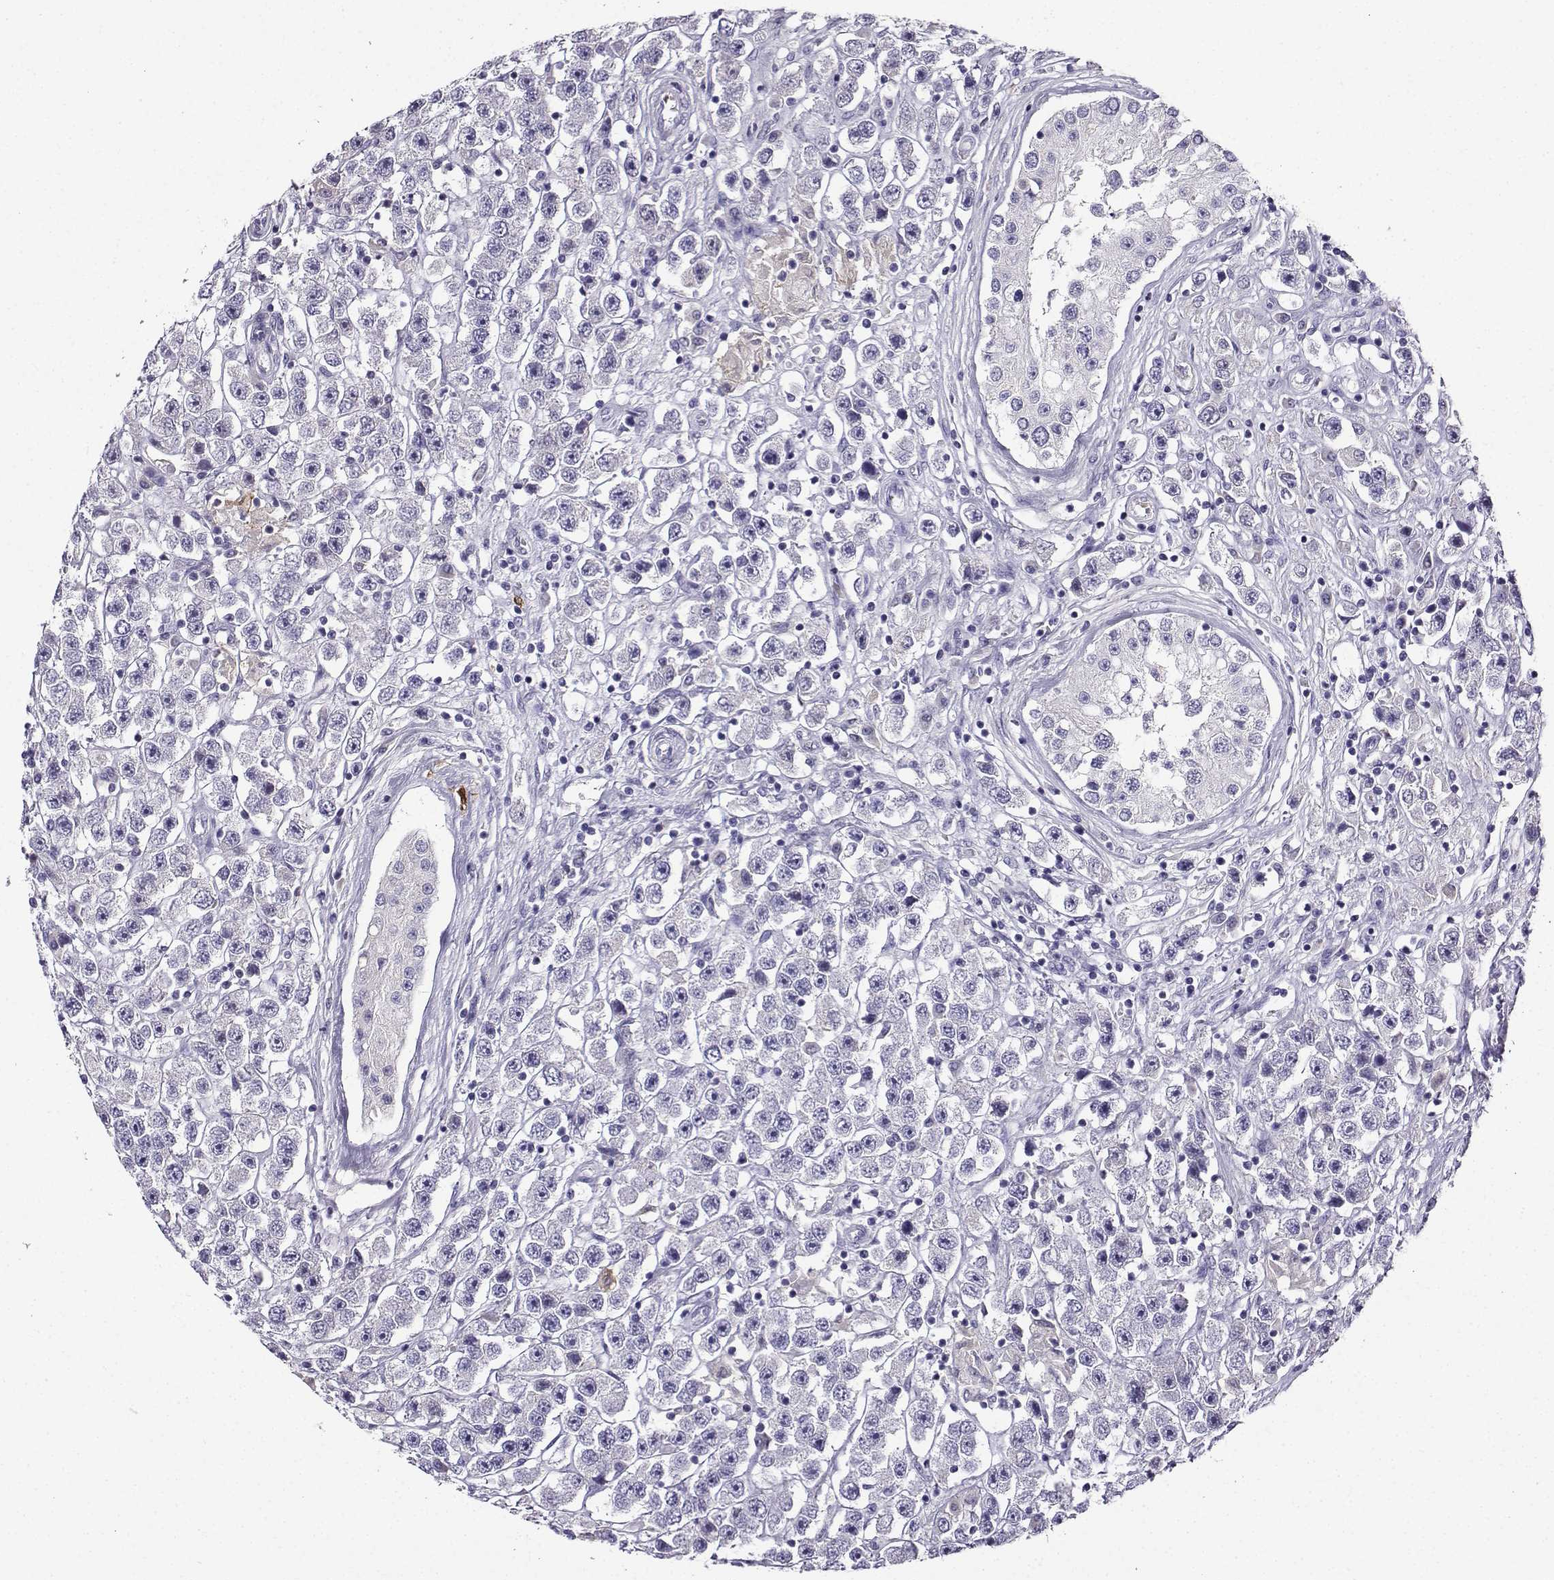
{"staining": {"intensity": "negative", "quantity": "none", "location": "none"}, "tissue": "testis cancer", "cell_type": "Tumor cells", "image_type": "cancer", "snomed": [{"axis": "morphology", "description": "Seminoma, NOS"}, {"axis": "topography", "description": "Testis"}], "caption": "DAB (3,3'-diaminobenzidine) immunohistochemical staining of human testis cancer reveals no significant expression in tumor cells.", "gene": "LINGO1", "patient": {"sex": "male", "age": 45}}